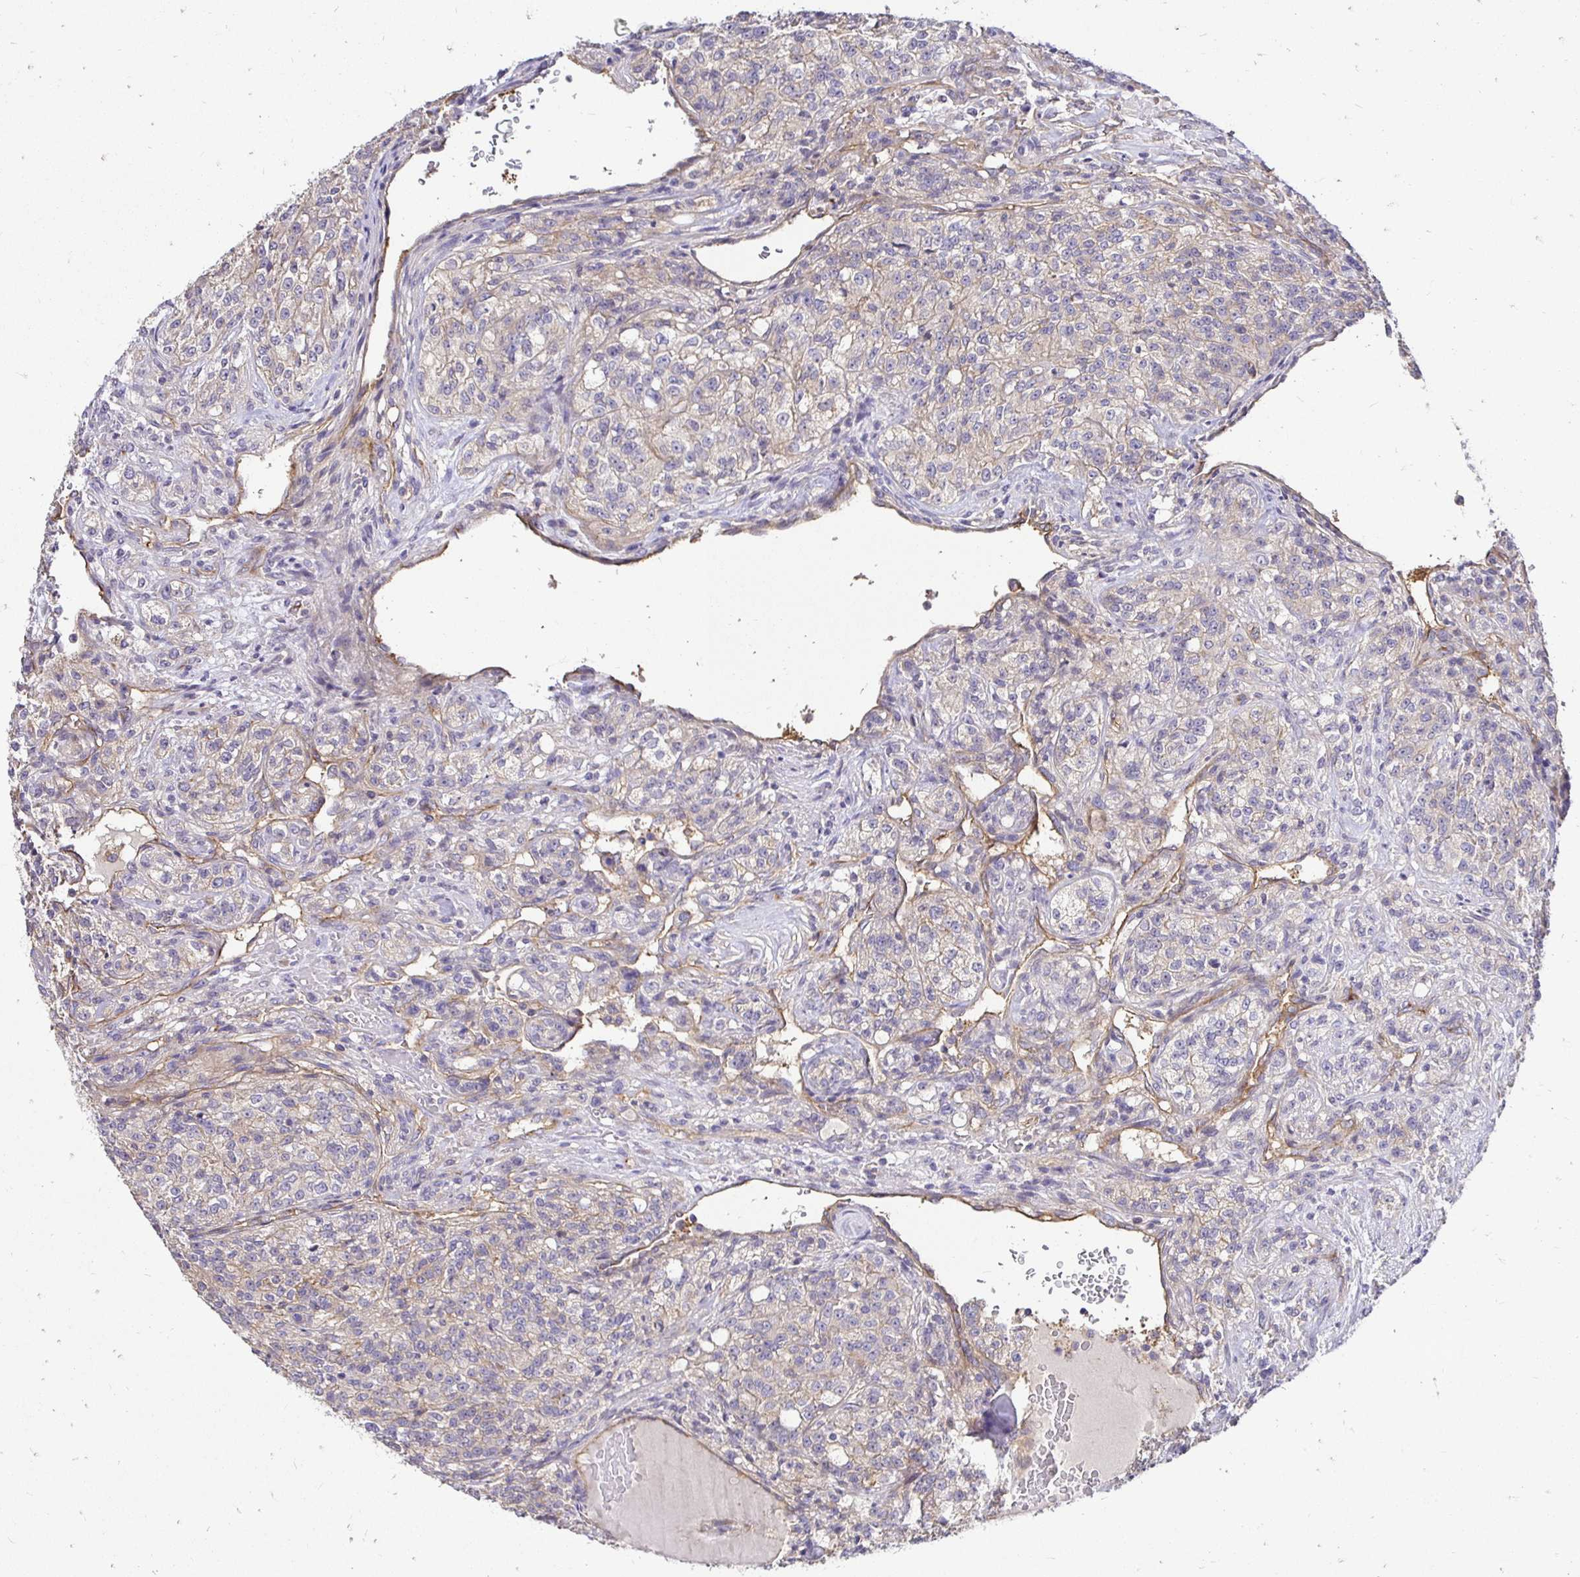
{"staining": {"intensity": "negative", "quantity": "none", "location": "none"}, "tissue": "renal cancer", "cell_type": "Tumor cells", "image_type": "cancer", "snomed": [{"axis": "morphology", "description": "Adenocarcinoma, NOS"}, {"axis": "topography", "description": "Kidney"}], "caption": "Protein analysis of renal cancer exhibits no significant staining in tumor cells.", "gene": "SLC9A1", "patient": {"sex": "female", "age": 63}}